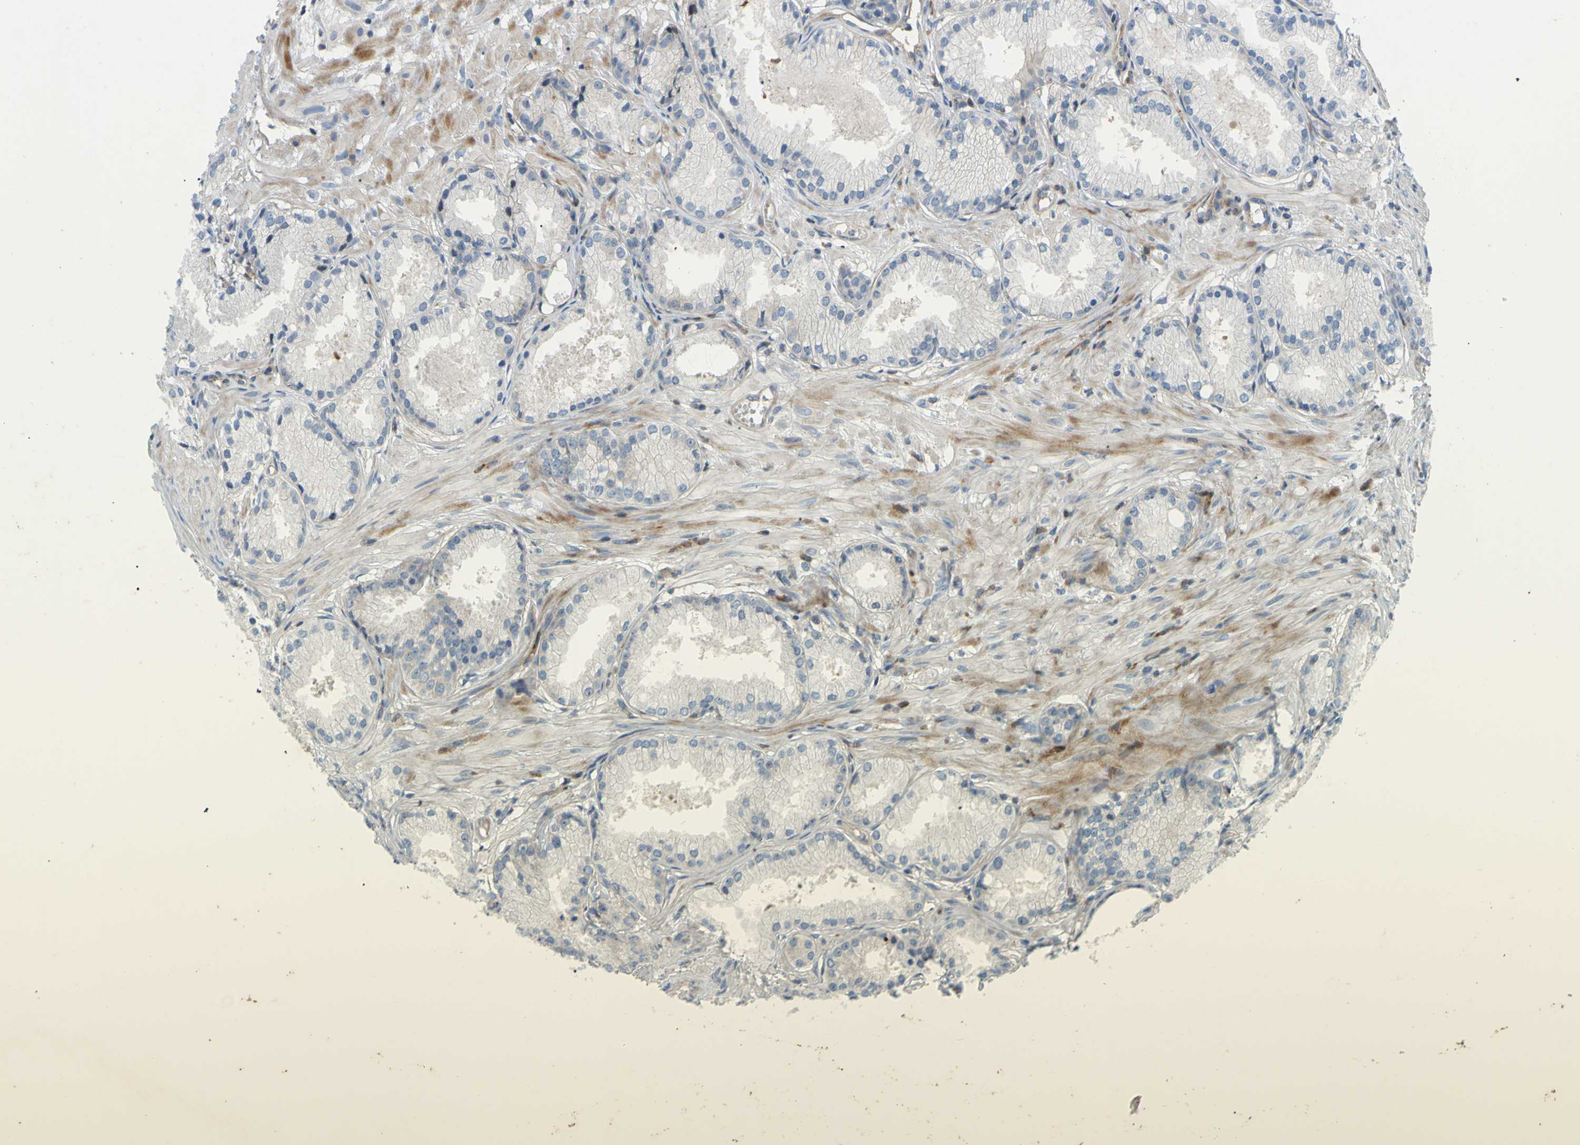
{"staining": {"intensity": "weak", "quantity": "25%-75%", "location": "cytoplasmic/membranous"}, "tissue": "prostate cancer", "cell_type": "Tumor cells", "image_type": "cancer", "snomed": [{"axis": "morphology", "description": "Adenocarcinoma, Low grade"}, {"axis": "topography", "description": "Prostate"}], "caption": "There is low levels of weak cytoplasmic/membranous expression in tumor cells of prostate adenocarcinoma (low-grade), as demonstrated by immunohistochemical staining (brown color).", "gene": "PAK2", "patient": {"sex": "male", "age": 72}}